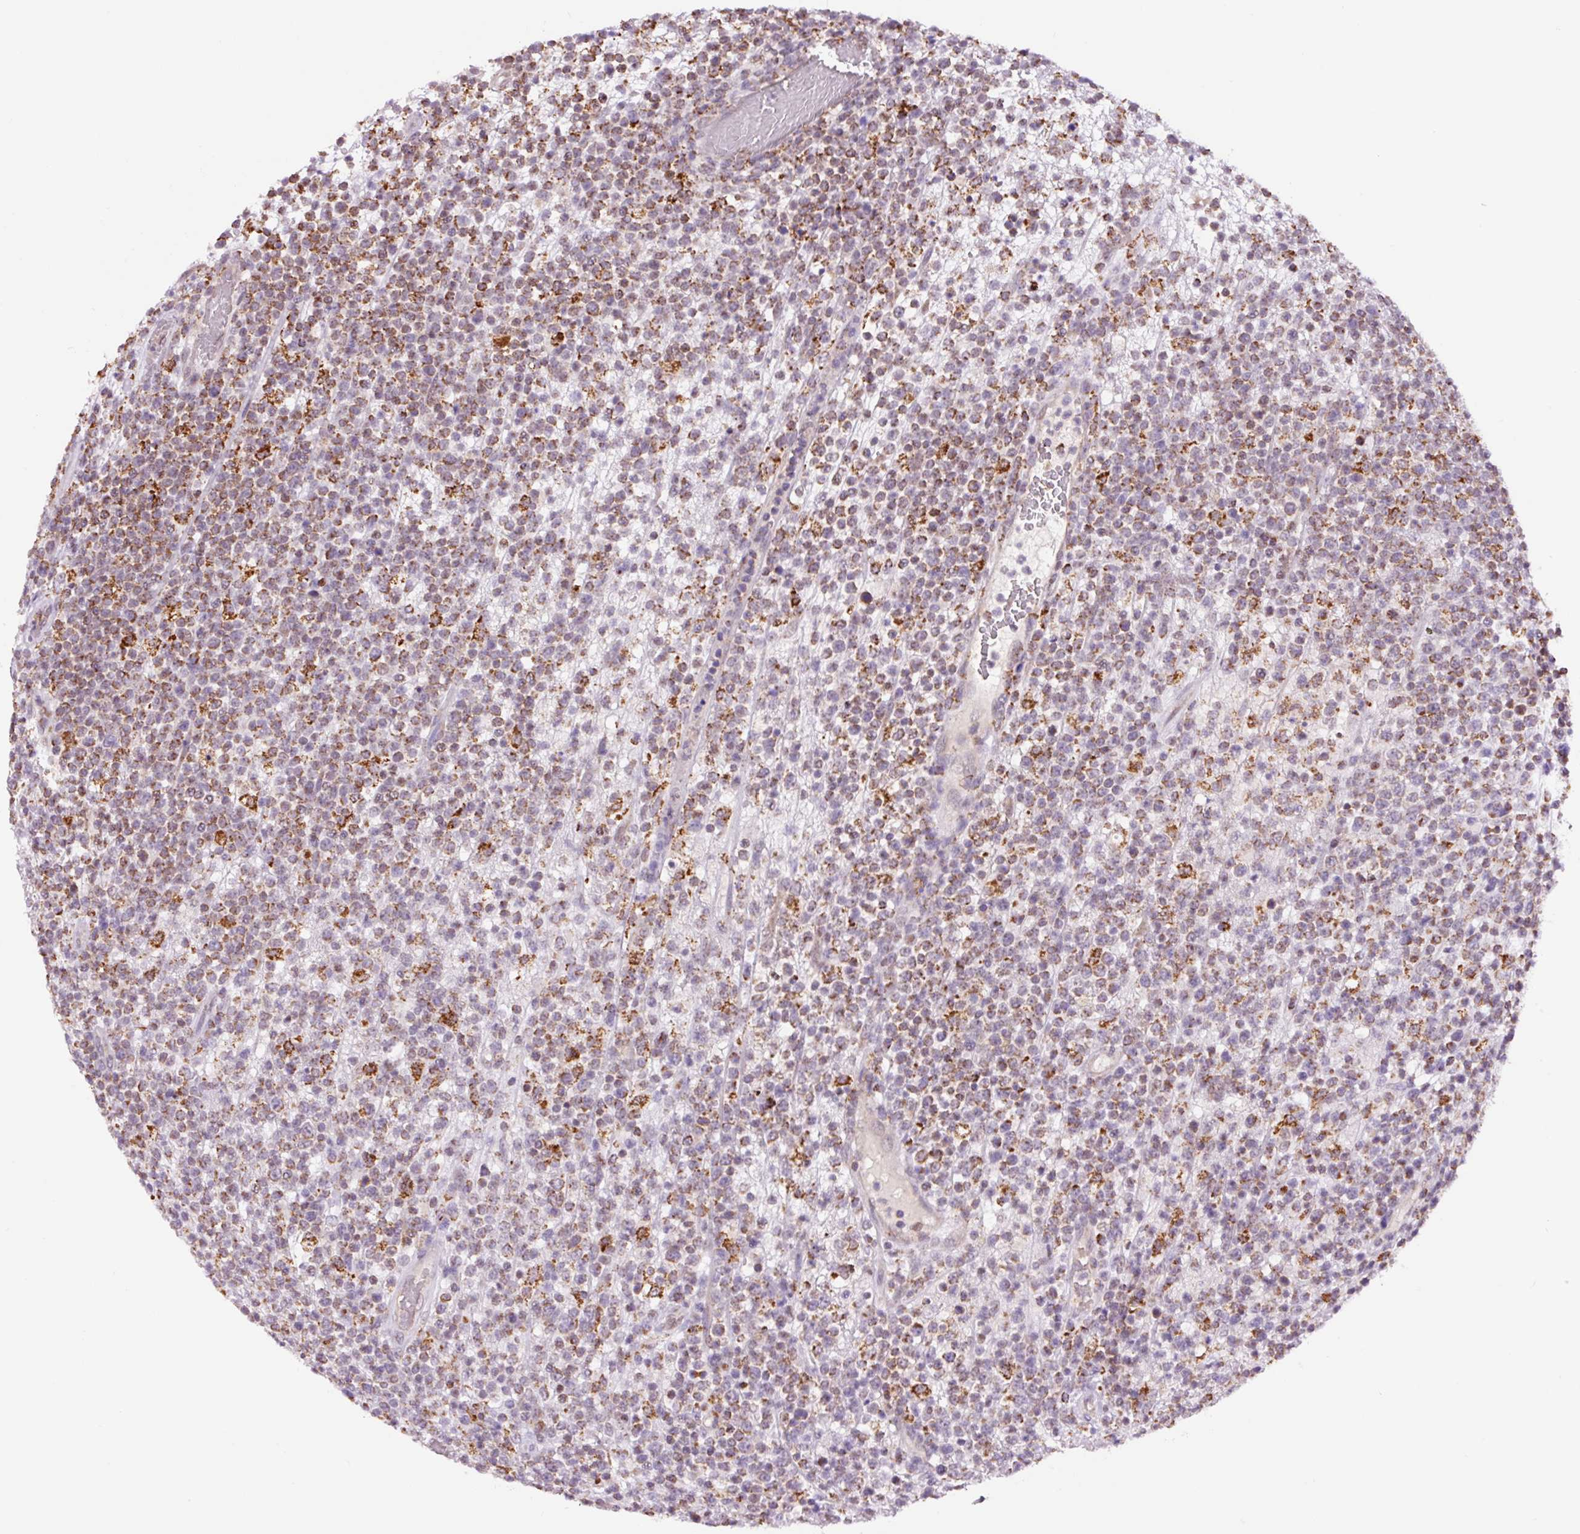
{"staining": {"intensity": "strong", "quantity": "<25%", "location": "cytoplasmic/membranous"}, "tissue": "lymphoma", "cell_type": "Tumor cells", "image_type": "cancer", "snomed": [{"axis": "morphology", "description": "Malignant lymphoma, non-Hodgkin's type, High grade"}, {"axis": "topography", "description": "Colon"}], "caption": "Tumor cells demonstrate medium levels of strong cytoplasmic/membranous expression in approximately <25% of cells in human malignant lymphoma, non-Hodgkin's type (high-grade). (Brightfield microscopy of DAB IHC at high magnification).", "gene": "PCK2", "patient": {"sex": "female", "age": 53}}